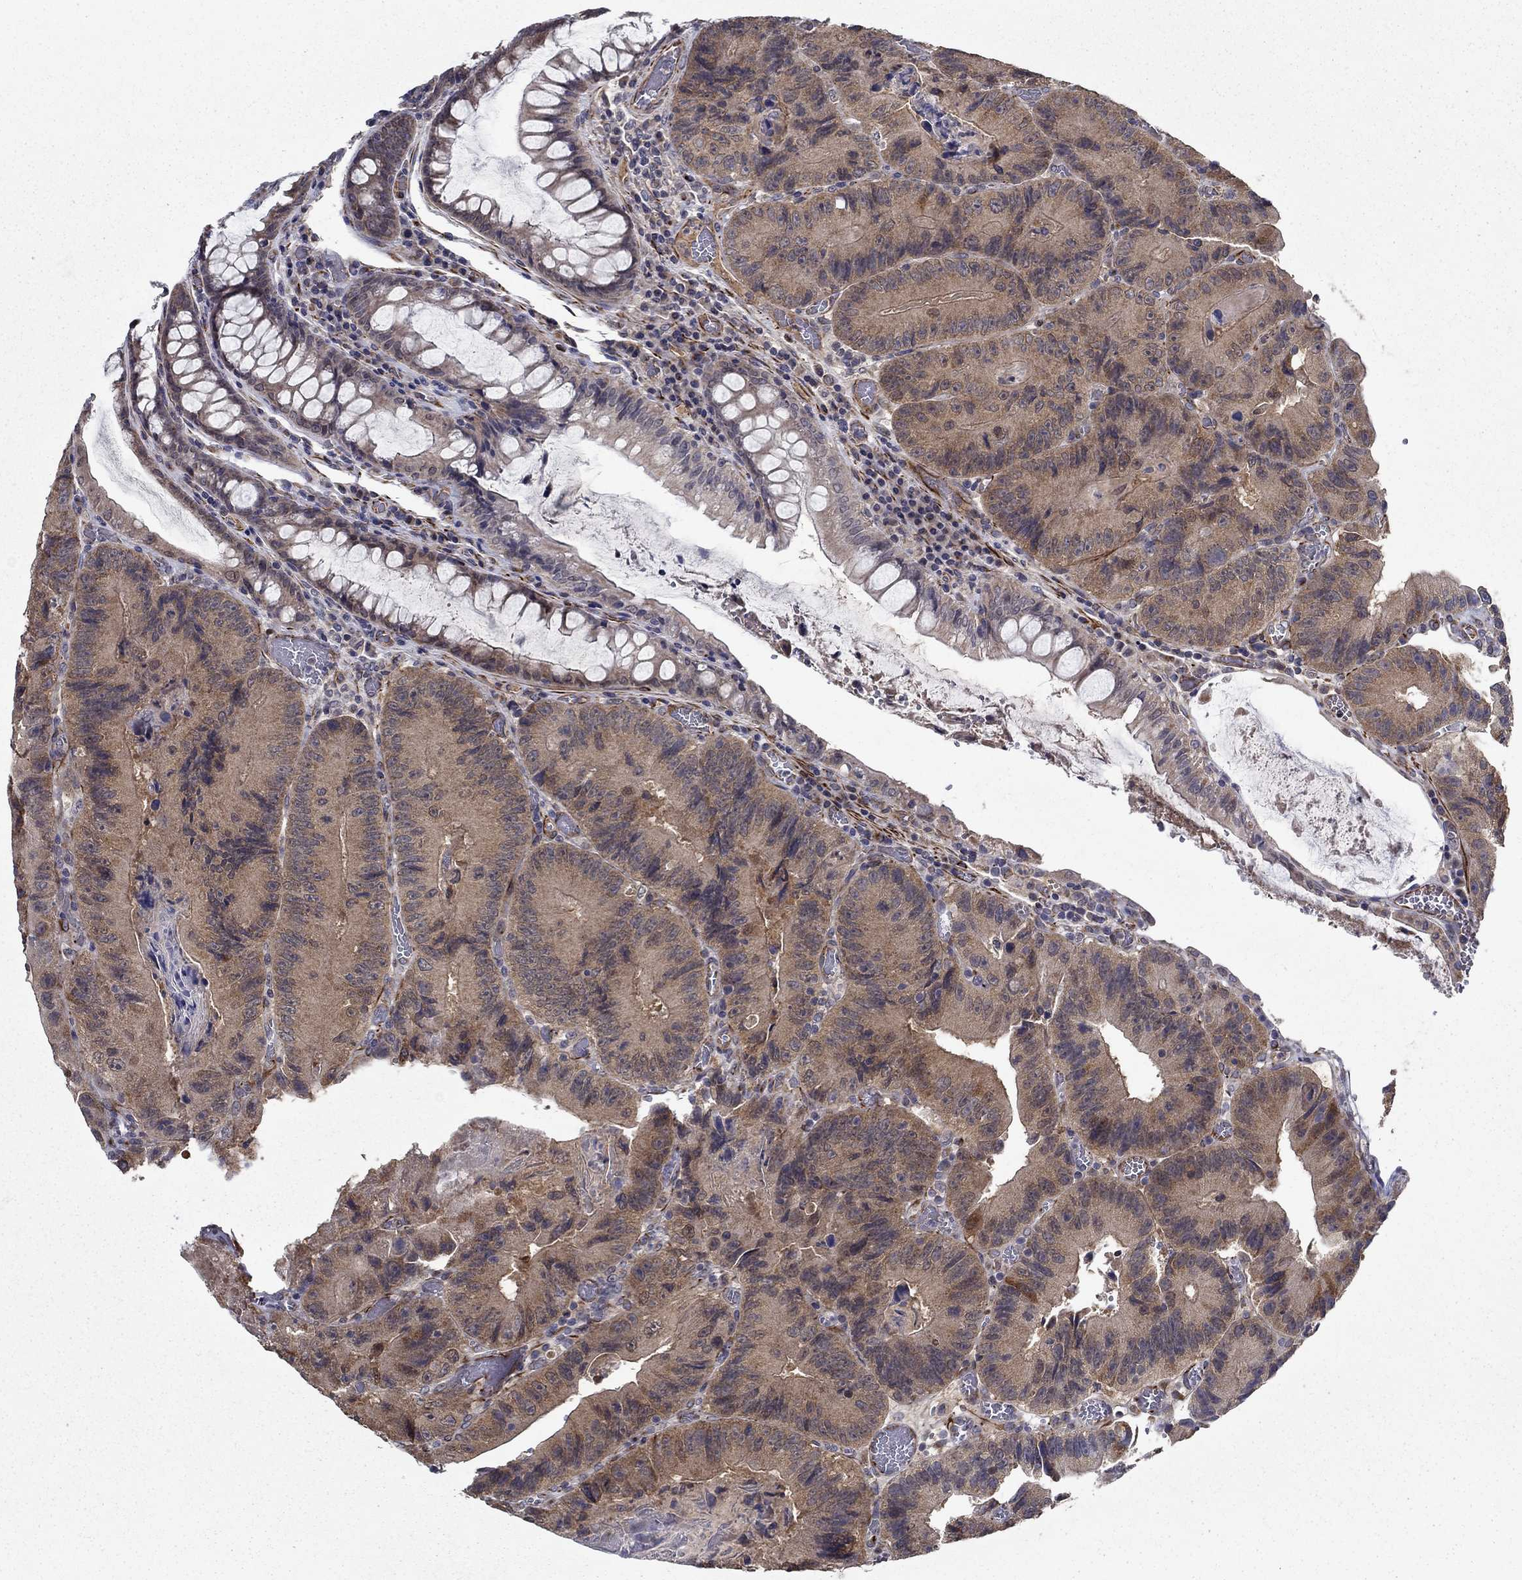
{"staining": {"intensity": "weak", "quantity": ">75%", "location": "cytoplasmic/membranous"}, "tissue": "colorectal cancer", "cell_type": "Tumor cells", "image_type": "cancer", "snomed": [{"axis": "morphology", "description": "Adenocarcinoma, NOS"}, {"axis": "topography", "description": "Colon"}], "caption": "Colorectal cancer (adenocarcinoma) tissue demonstrates weak cytoplasmic/membranous expression in approximately >75% of tumor cells (DAB (3,3'-diaminobenzidine) = brown stain, brightfield microscopy at high magnification).", "gene": "LACTB2", "patient": {"sex": "female", "age": 86}}